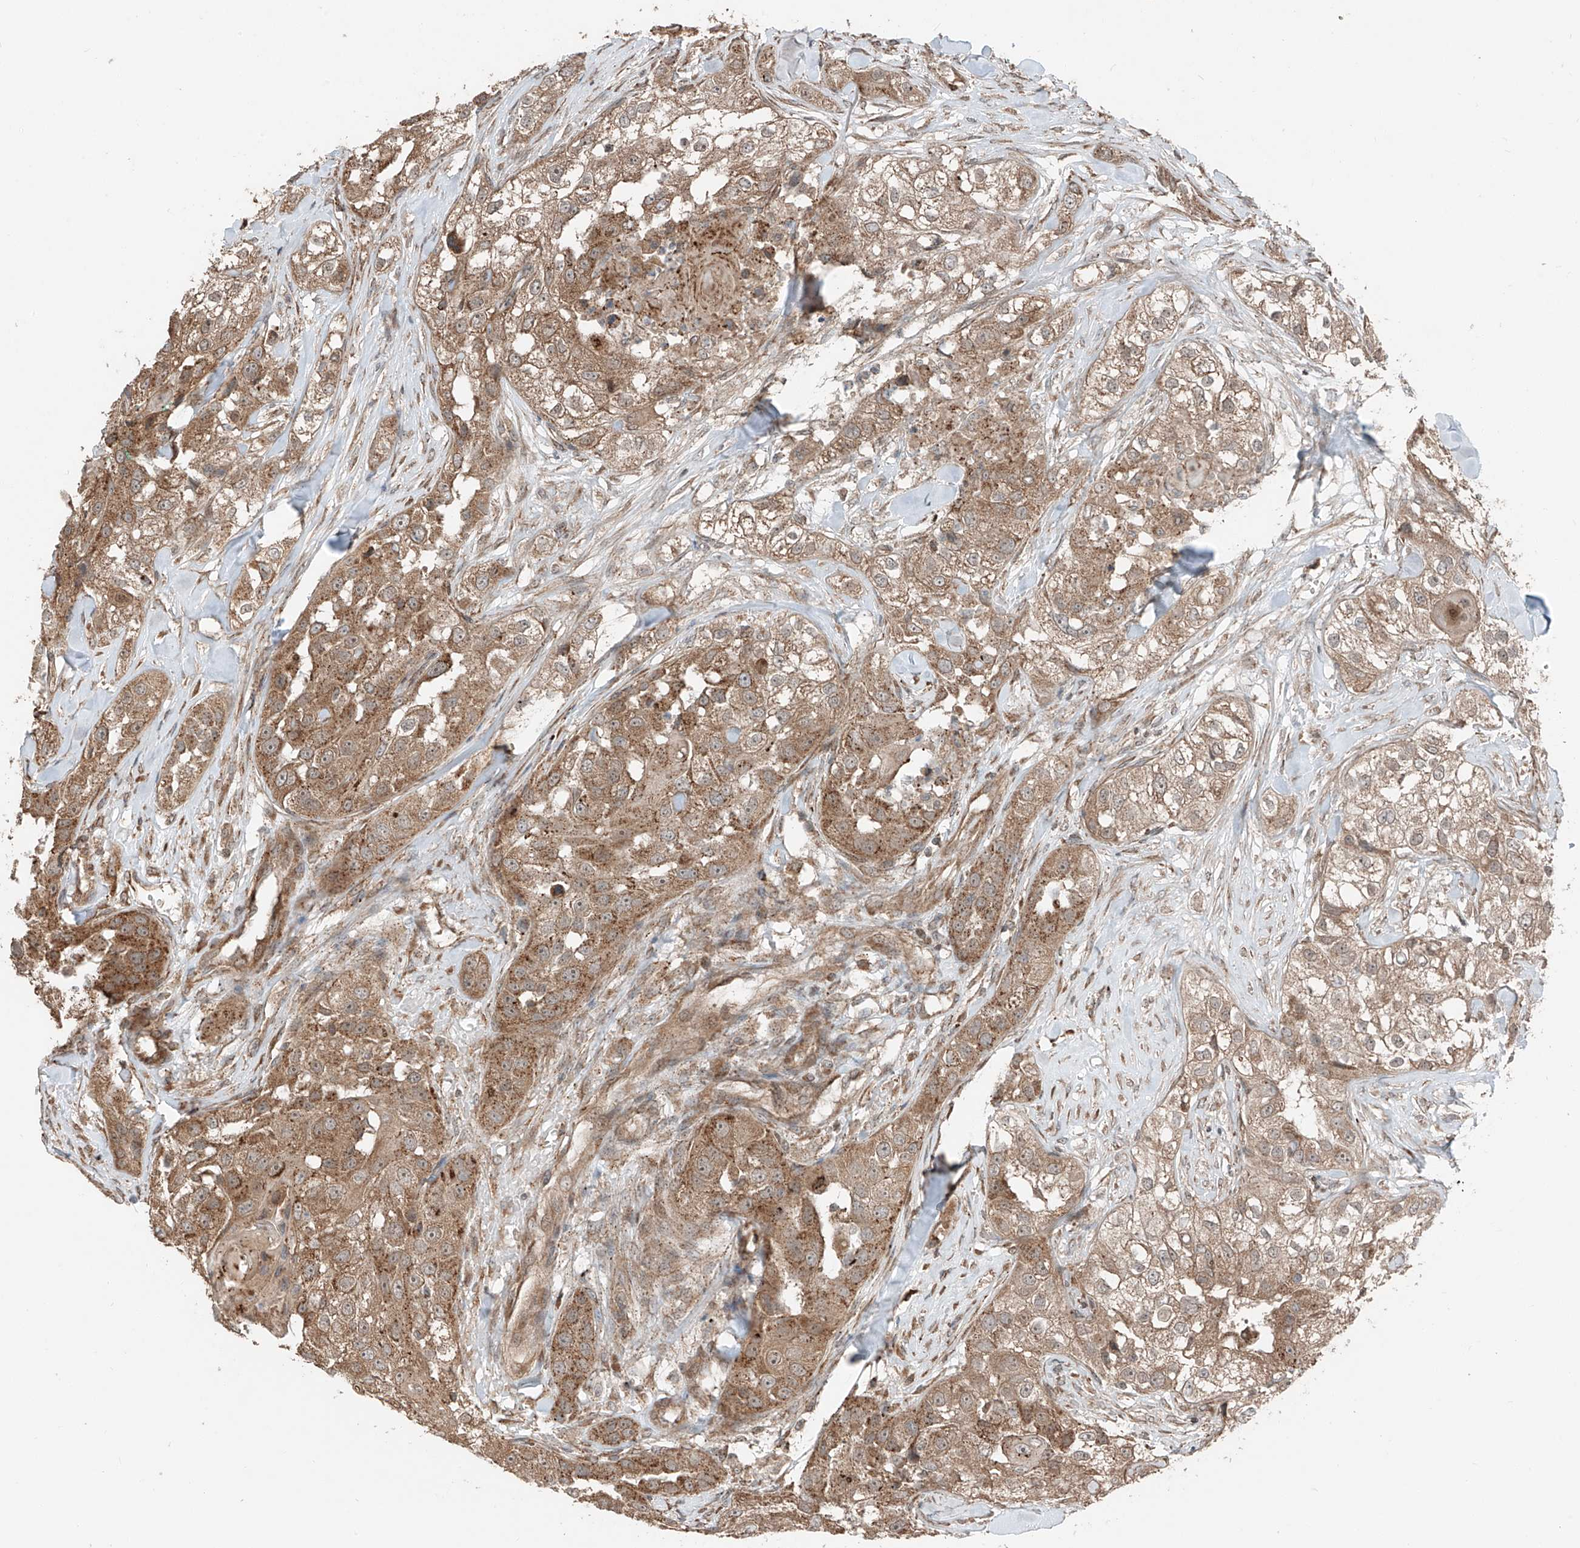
{"staining": {"intensity": "moderate", "quantity": ">75%", "location": "cytoplasmic/membranous"}, "tissue": "head and neck cancer", "cell_type": "Tumor cells", "image_type": "cancer", "snomed": [{"axis": "morphology", "description": "Normal tissue, NOS"}, {"axis": "morphology", "description": "Squamous cell carcinoma, NOS"}, {"axis": "topography", "description": "Skeletal muscle"}, {"axis": "topography", "description": "Head-Neck"}], "caption": "Immunohistochemistry (IHC) of human head and neck cancer (squamous cell carcinoma) reveals medium levels of moderate cytoplasmic/membranous positivity in about >75% of tumor cells.", "gene": "CEP162", "patient": {"sex": "male", "age": 51}}